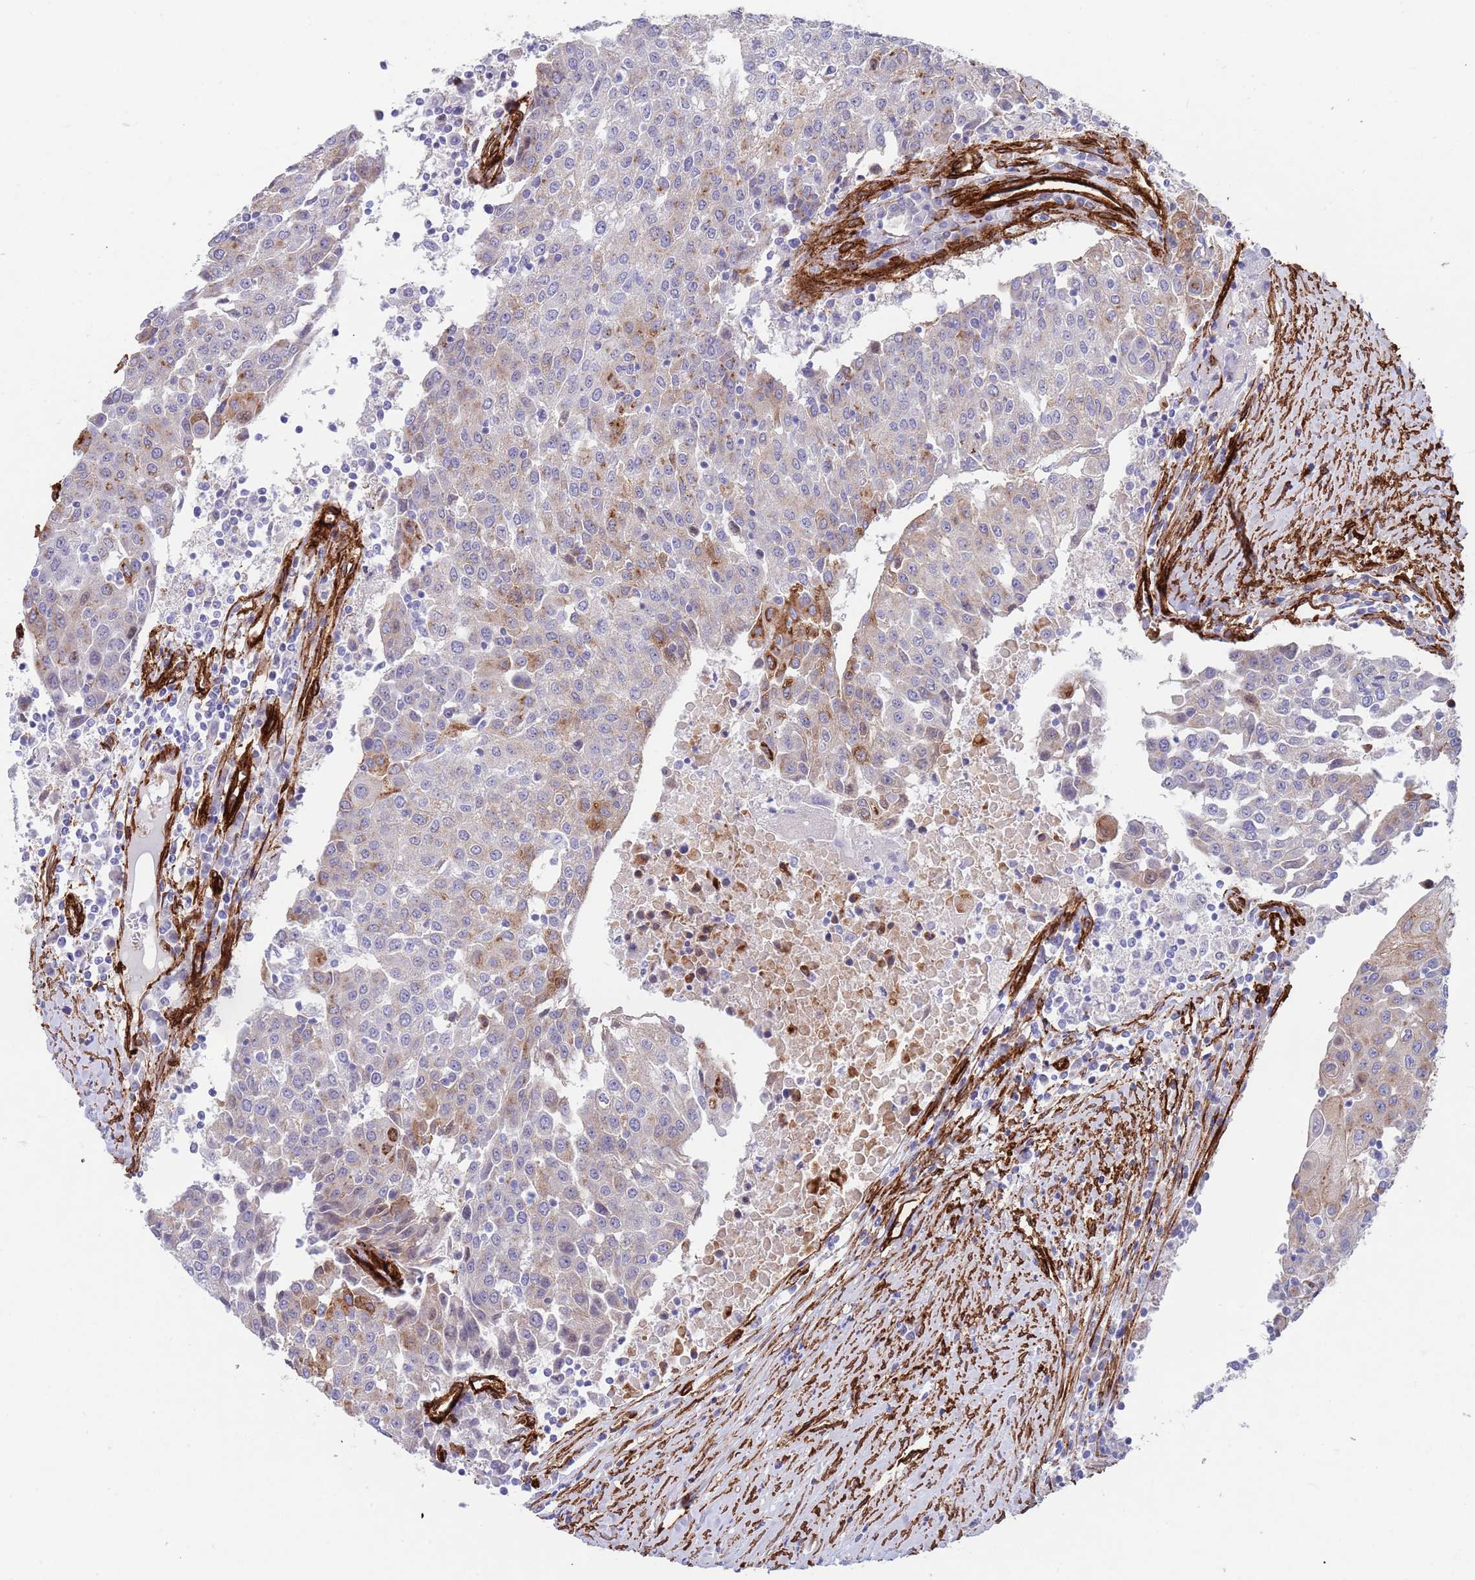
{"staining": {"intensity": "moderate", "quantity": "<25%", "location": "cytoplasmic/membranous"}, "tissue": "urothelial cancer", "cell_type": "Tumor cells", "image_type": "cancer", "snomed": [{"axis": "morphology", "description": "Urothelial carcinoma, High grade"}, {"axis": "topography", "description": "Urinary bladder"}], "caption": "Immunohistochemical staining of human urothelial carcinoma (high-grade) reveals low levels of moderate cytoplasmic/membranous protein expression in approximately <25% of tumor cells.", "gene": "CAV2", "patient": {"sex": "female", "age": 85}}